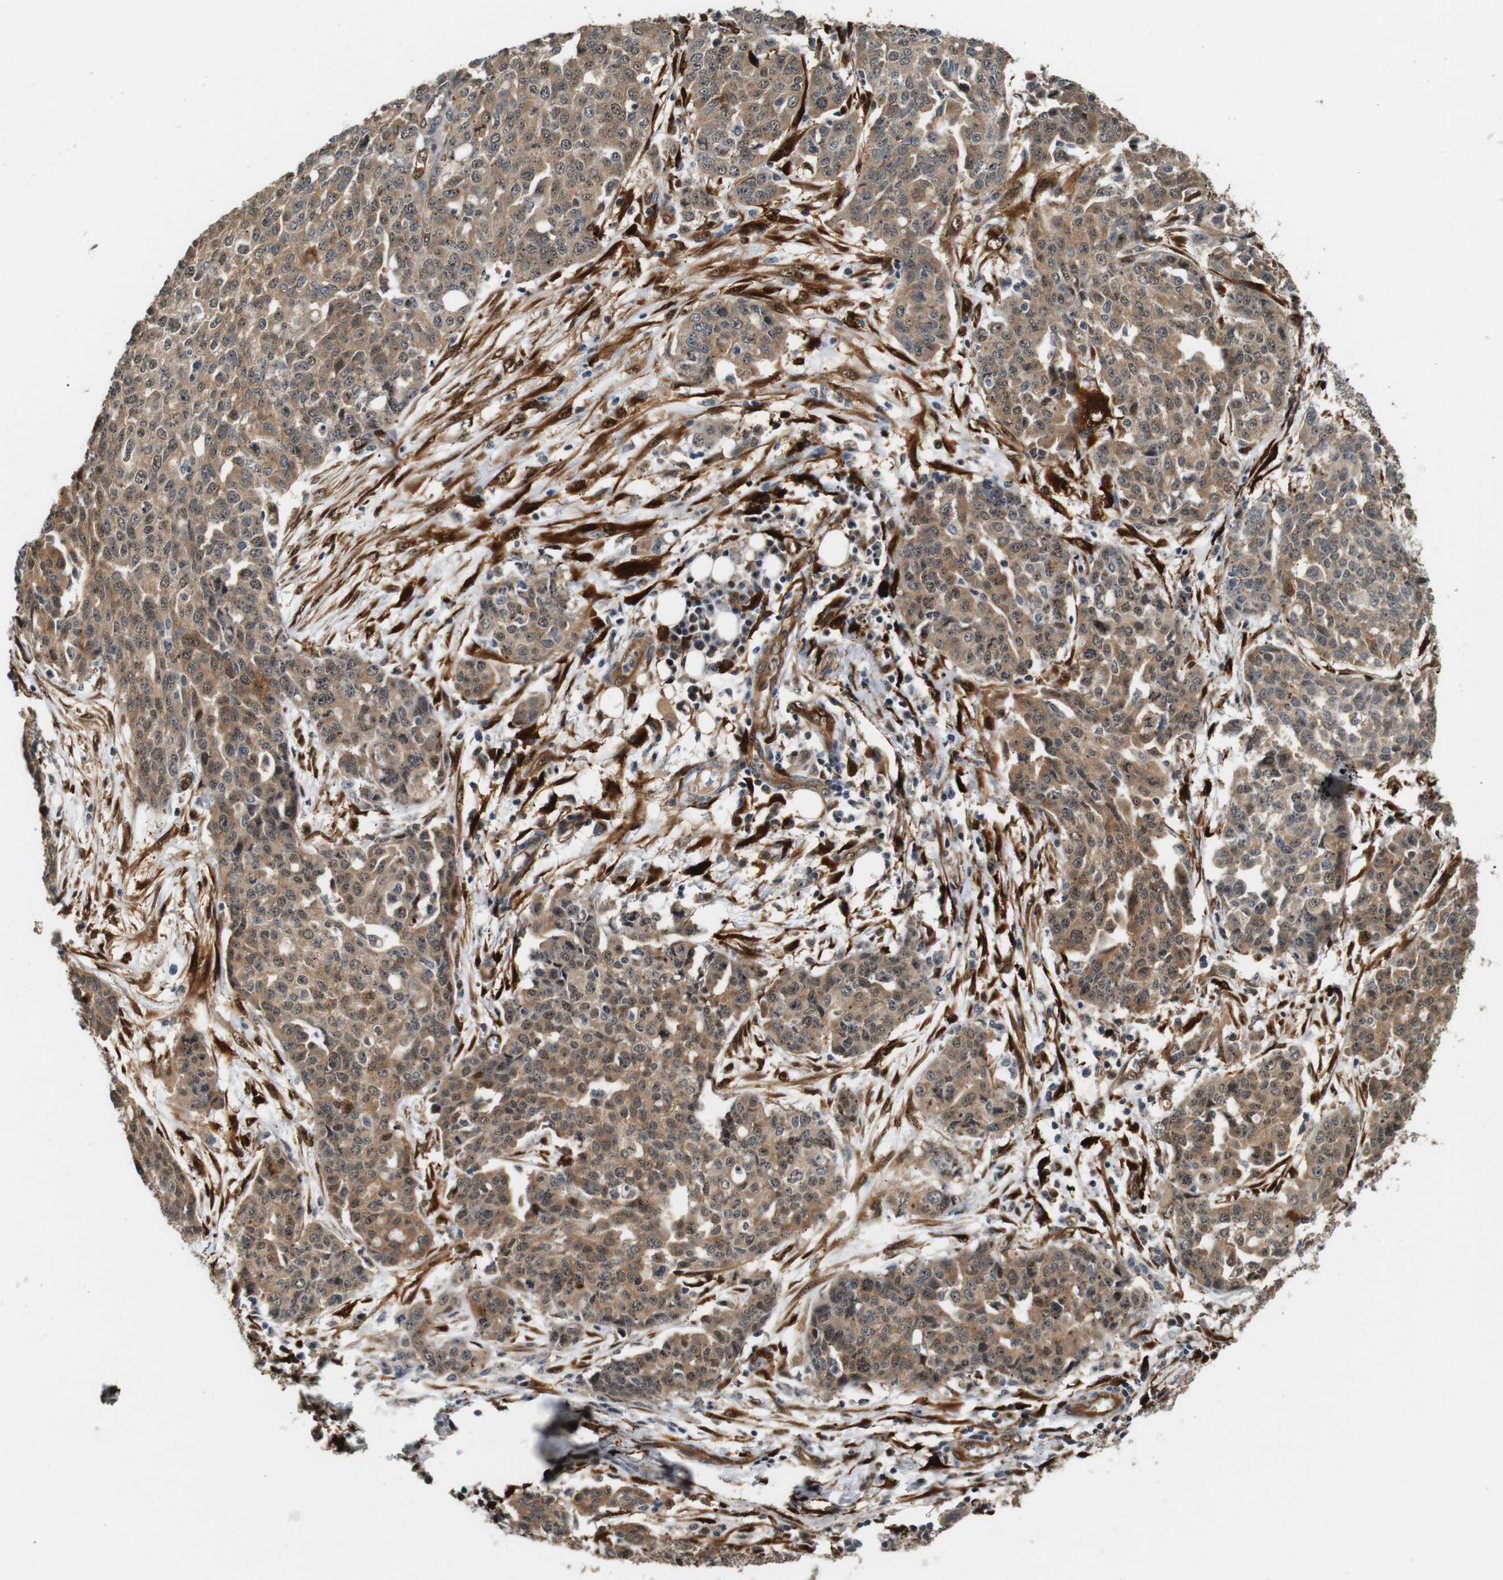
{"staining": {"intensity": "moderate", "quantity": ">75%", "location": "cytoplasmic/membranous,nuclear"}, "tissue": "ovarian cancer", "cell_type": "Tumor cells", "image_type": "cancer", "snomed": [{"axis": "morphology", "description": "Cystadenocarcinoma, serous, NOS"}, {"axis": "topography", "description": "Soft tissue"}, {"axis": "topography", "description": "Ovary"}], "caption": "Immunohistochemistry micrograph of neoplastic tissue: human ovarian serous cystadenocarcinoma stained using IHC demonstrates medium levels of moderate protein expression localized specifically in the cytoplasmic/membranous and nuclear of tumor cells, appearing as a cytoplasmic/membranous and nuclear brown color.", "gene": "LXN", "patient": {"sex": "female", "age": 57}}